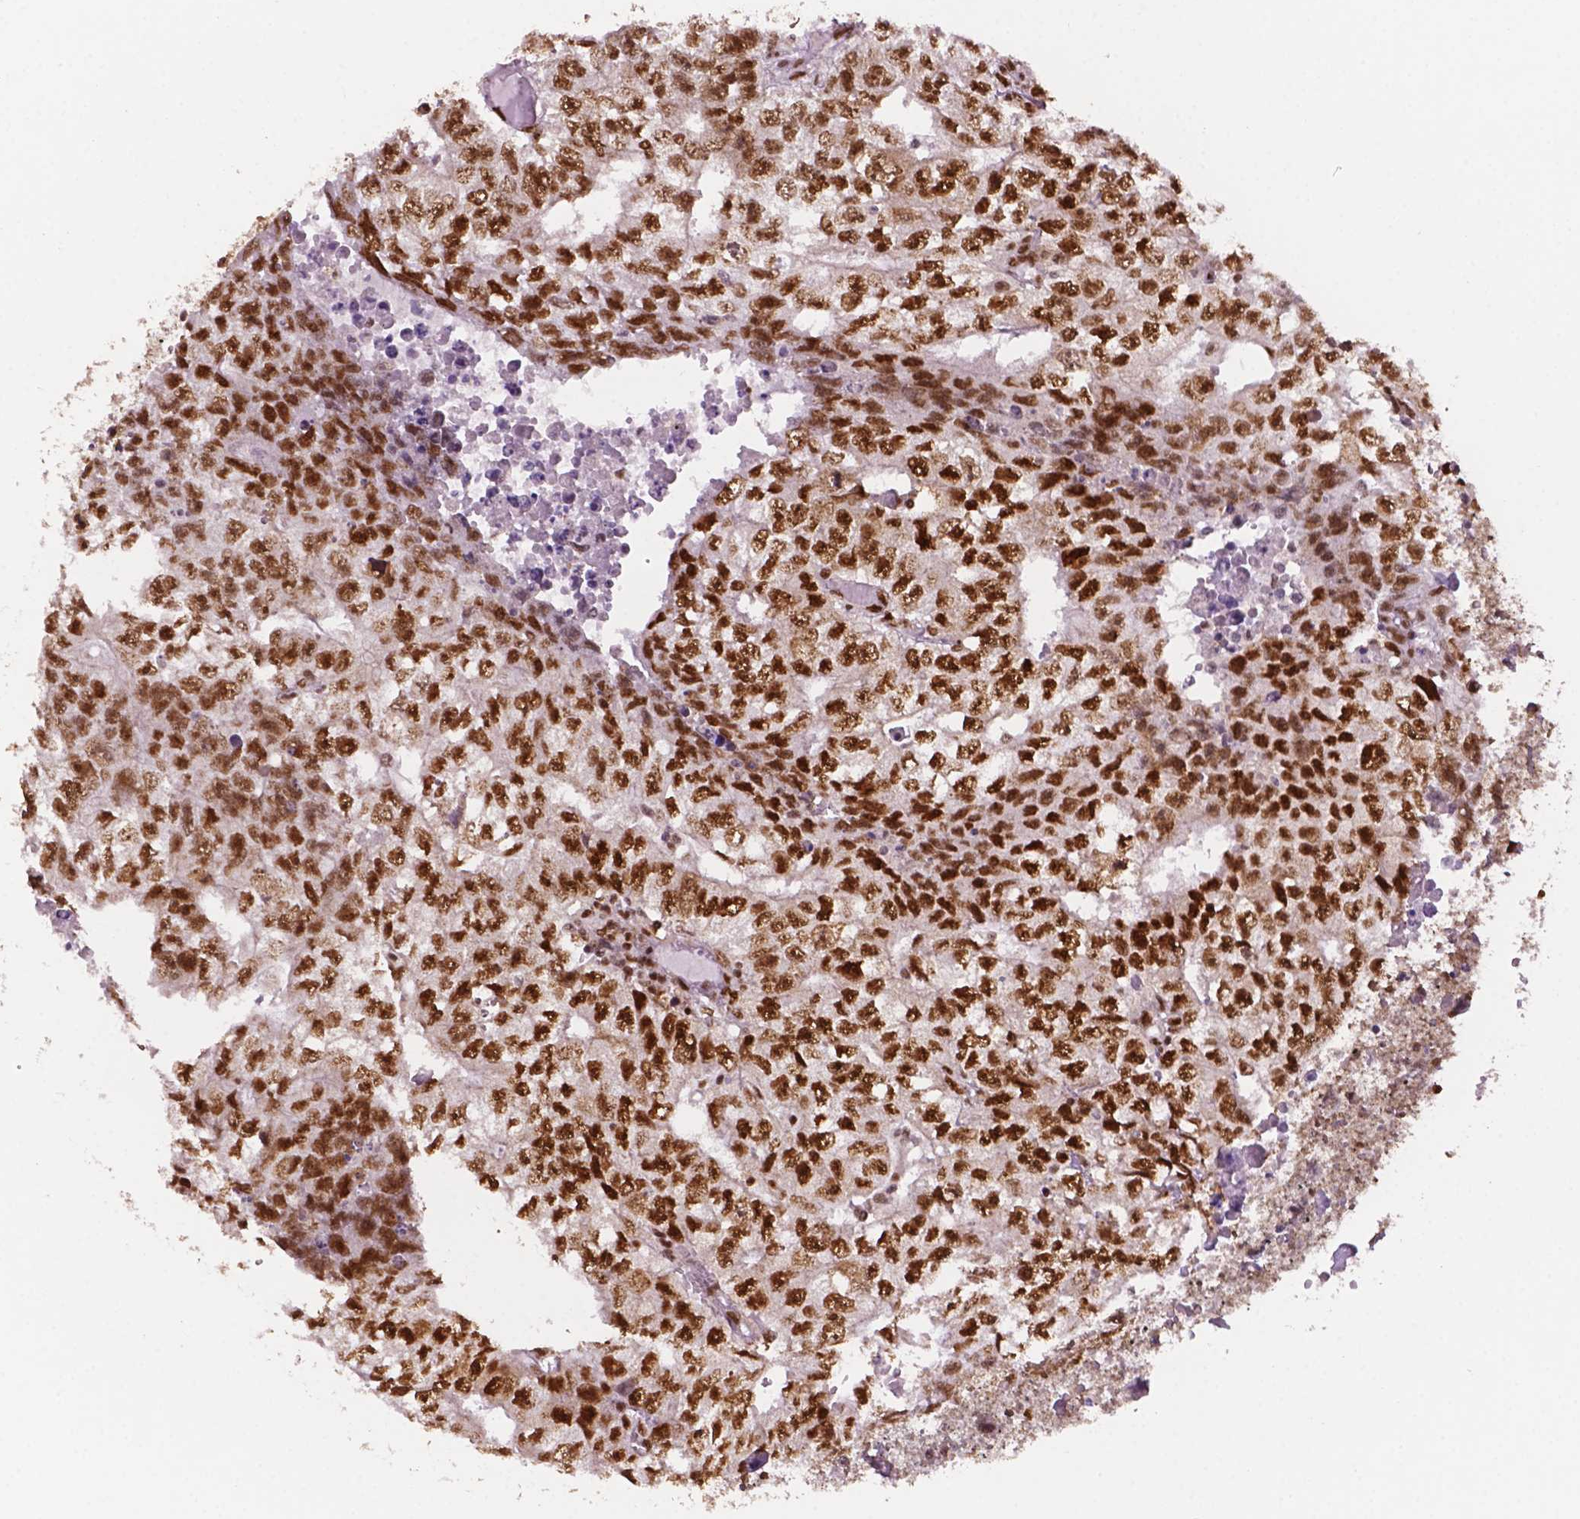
{"staining": {"intensity": "moderate", "quantity": "25%-75%", "location": "nuclear"}, "tissue": "testis cancer", "cell_type": "Tumor cells", "image_type": "cancer", "snomed": [{"axis": "morphology", "description": "Carcinoma, Embryonal, NOS"}, {"axis": "morphology", "description": "Teratoma, malignant, NOS"}, {"axis": "topography", "description": "Testis"}], "caption": "Moderate nuclear positivity for a protein is present in about 25%-75% of tumor cells of testis teratoma (malignant) using IHC.", "gene": "MLH1", "patient": {"sex": "male", "age": 24}}